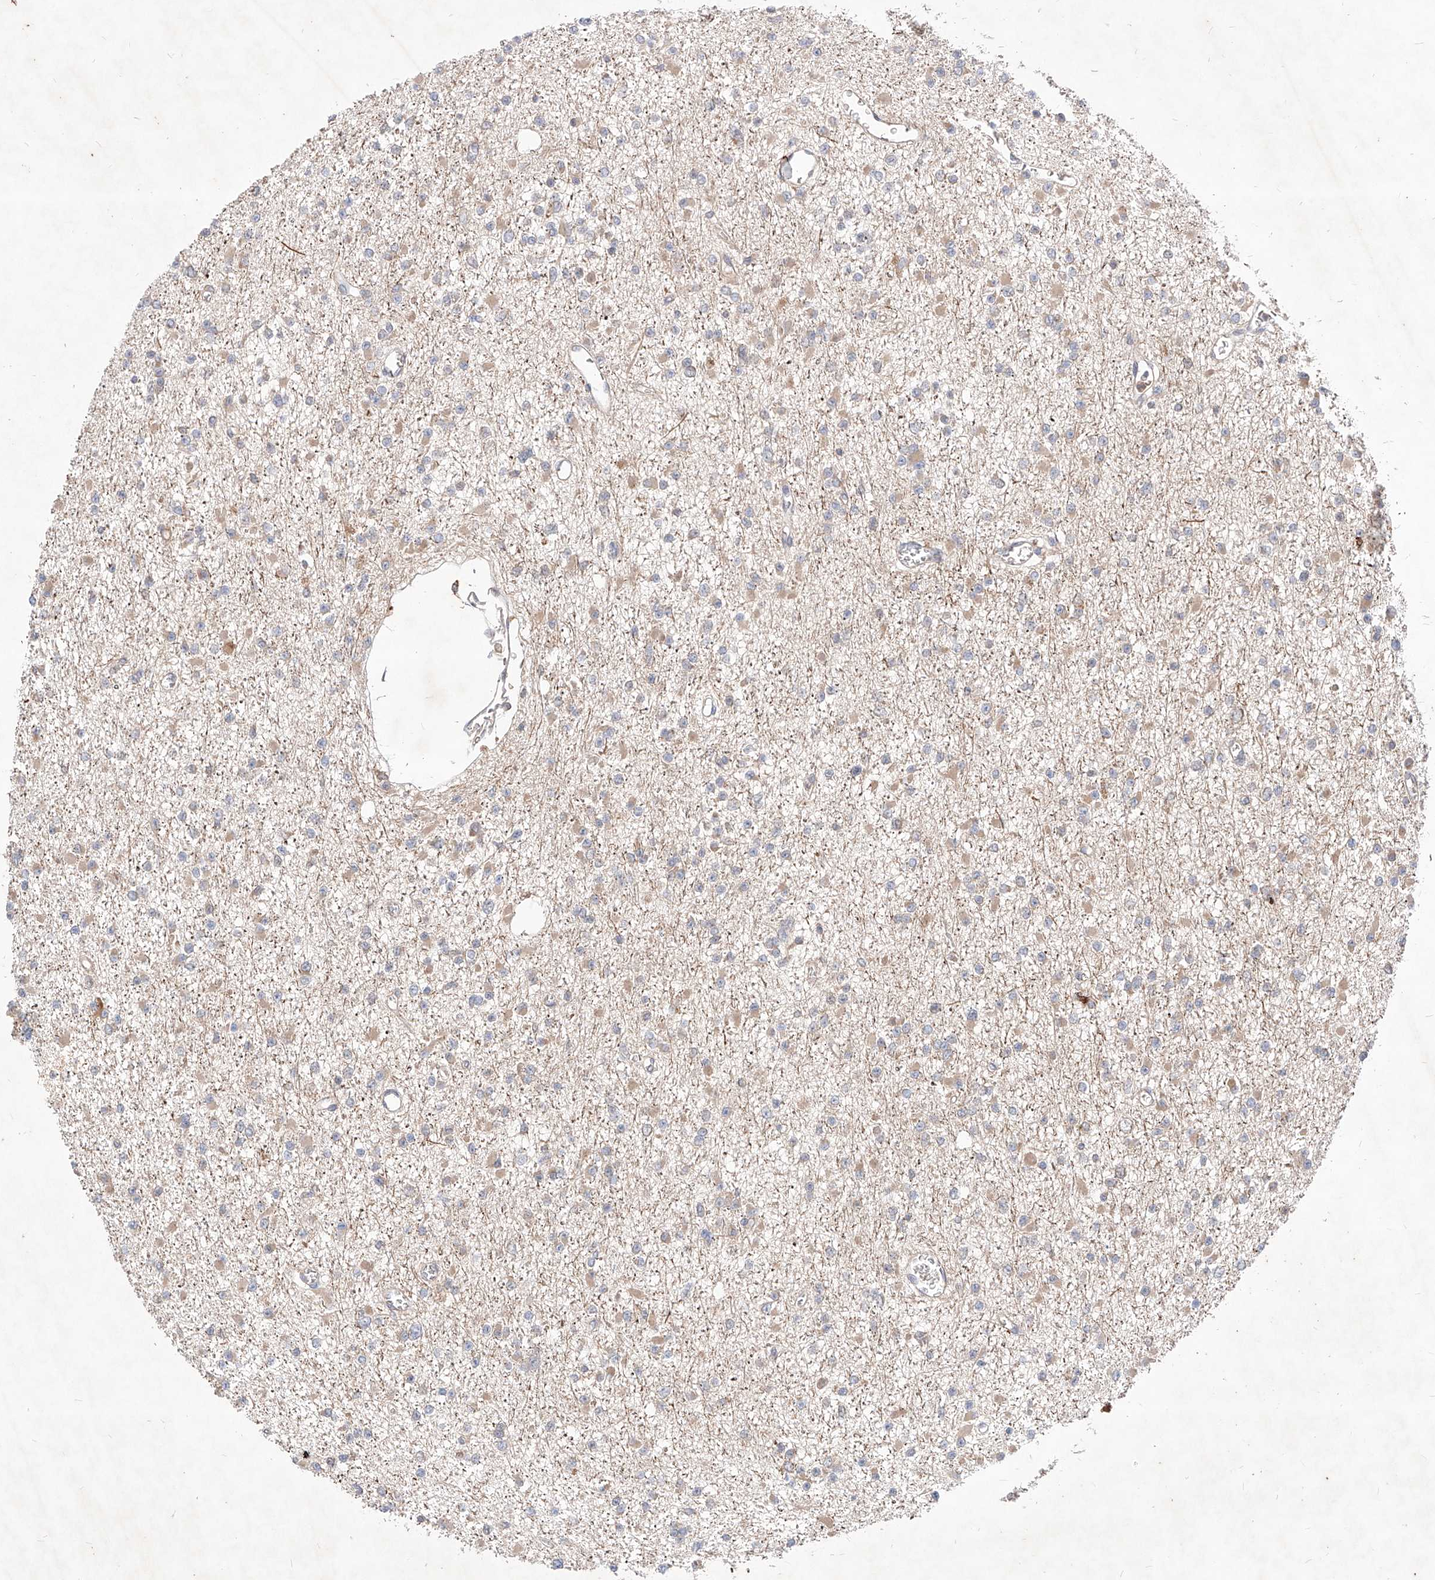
{"staining": {"intensity": "weak", "quantity": "25%-75%", "location": "cytoplasmic/membranous"}, "tissue": "glioma", "cell_type": "Tumor cells", "image_type": "cancer", "snomed": [{"axis": "morphology", "description": "Glioma, malignant, Low grade"}, {"axis": "topography", "description": "Brain"}], "caption": "A histopathology image showing weak cytoplasmic/membranous positivity in approximately 25%-75% of tumor cells in glioma, as visualized by brown immunohistochemical staining.", "gene": "TSNAX", "patient": {"sex": "female", "age": 22}}